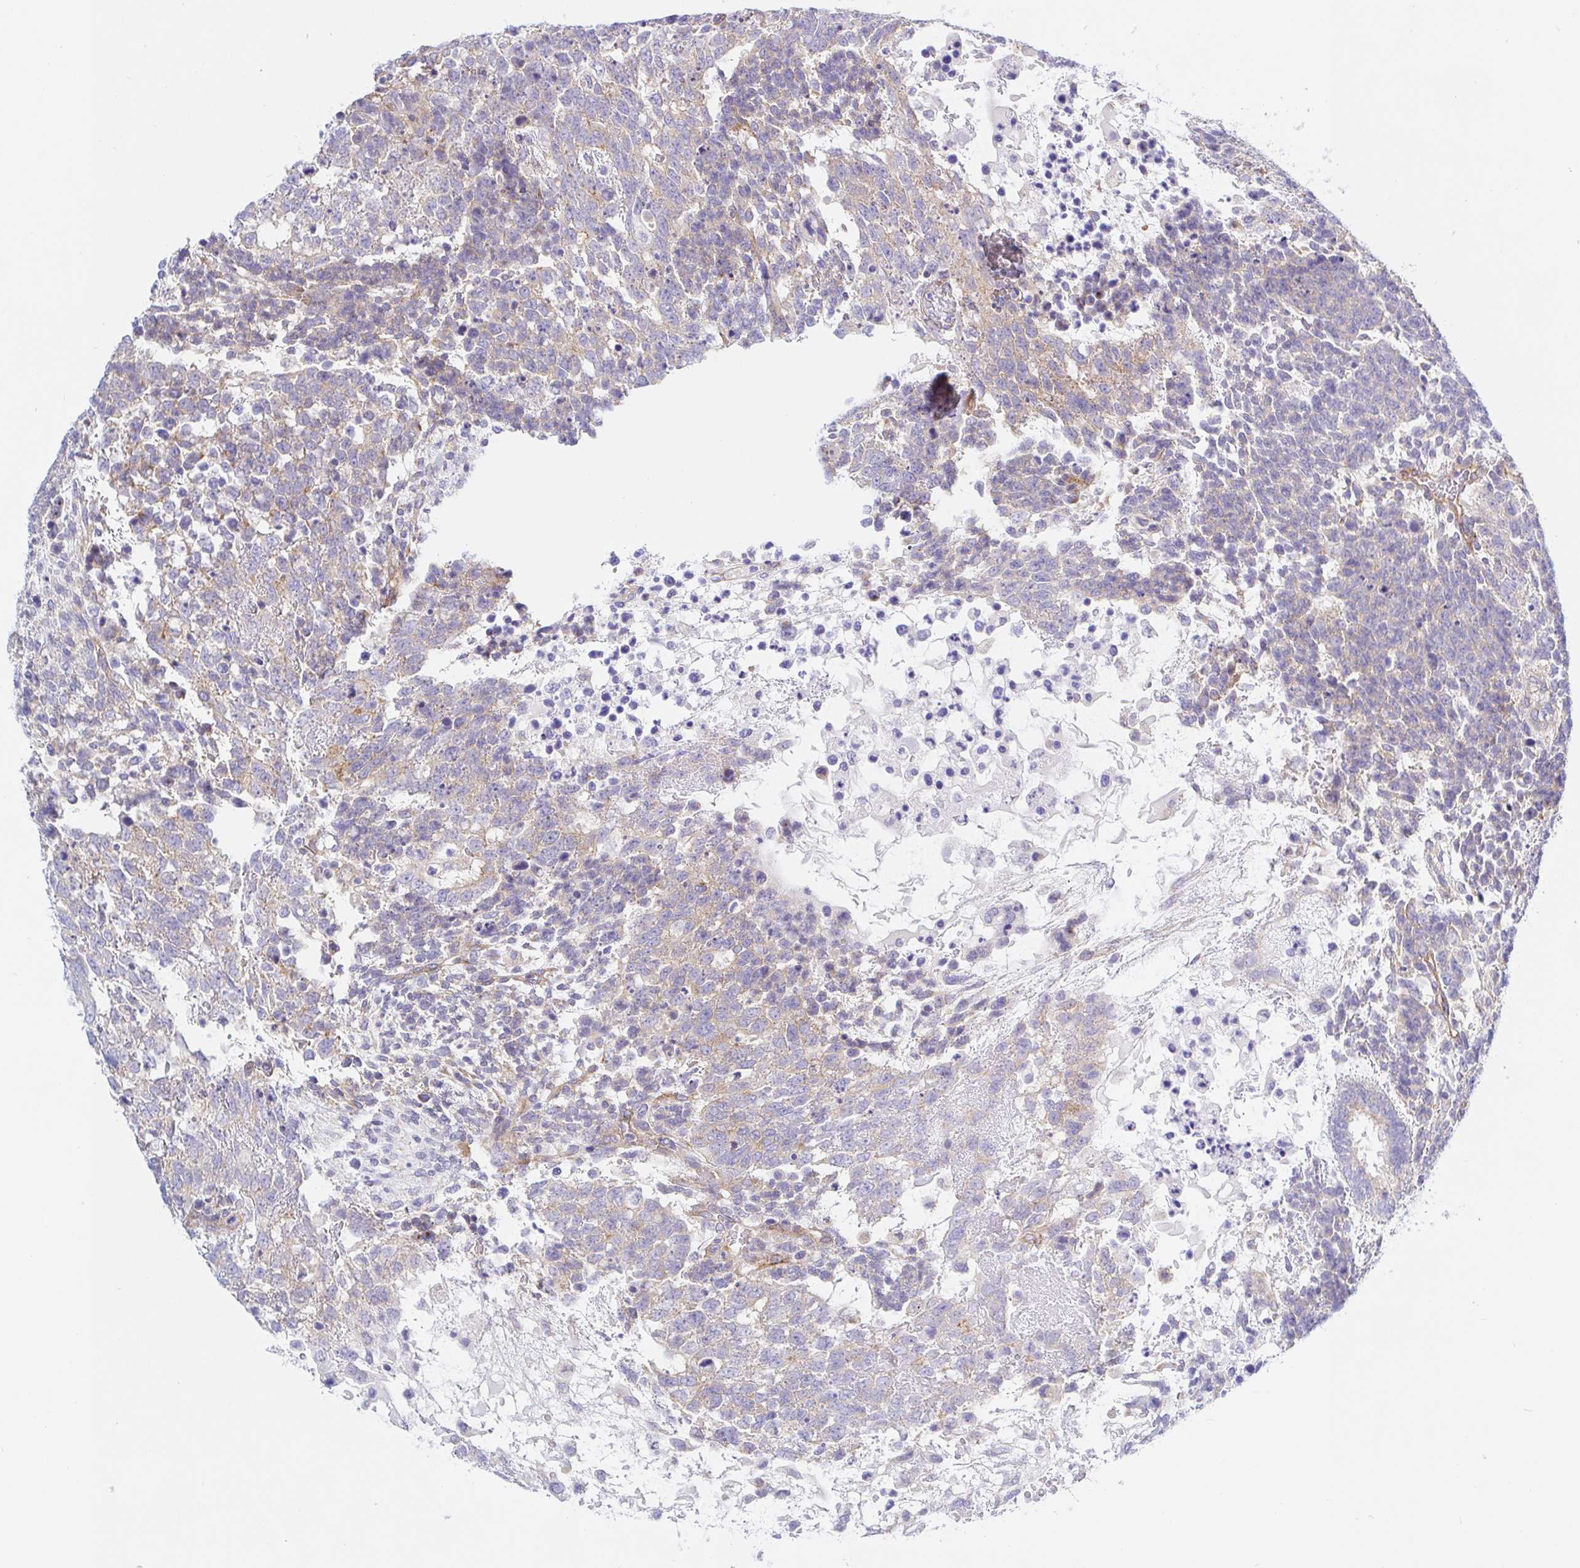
{"staining": {"intensity": "weak", "quantity": "<25%", "location": "cytoplasmic/membranous"}, "tissue": "testis cancer", "cell_type": "Tumor cells", "image_type": "cancer", "snomed": [{"axis": "morphology", "description": "Carcinoma, Embryonal, NOS"}, {"axis": "topography", "description": "Testis"}], "caption": "Tumor cells show no significant expression in testis cancer (embryonal carcinoma). The staining was performed using DAB to visualize the protein expression in brown, while the nuclei were stained in blue with hematoxylin (Magnification: 20x).", "gene": "ARL4D", "patient": {"sex": "male", "age": 23}}